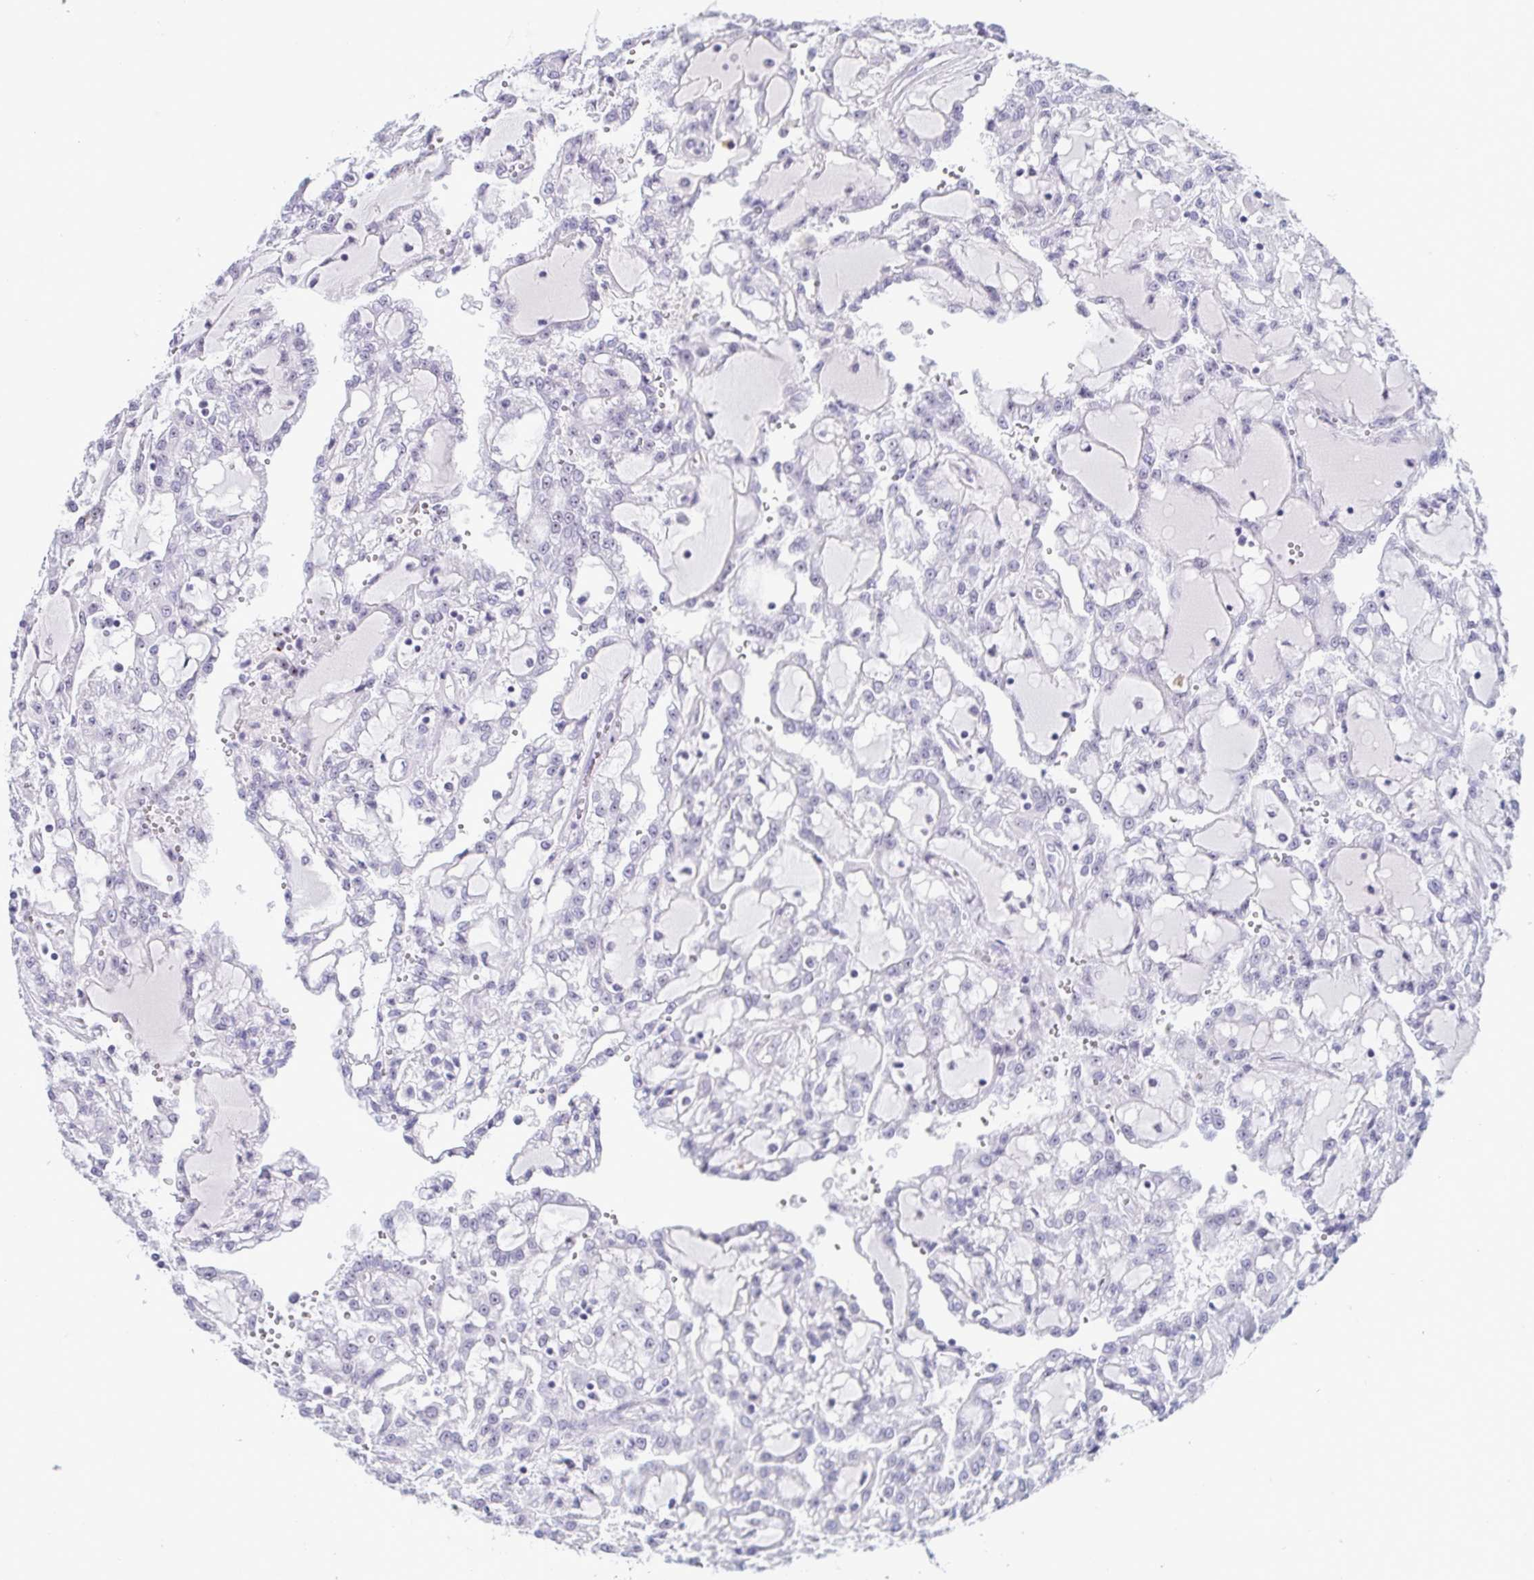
{"staining": {"intensity": "negative", "quantity": "none", "location": "none"}, "tissue": "renal cancer", "cell_type": "Tumor cells", "image_type": "cancer", "snomed": [{"axis": "morphology", "description": "Adenocarcinoma, NOS"}, {"axis": "topography", "description": "Kidney"}], "caption": "The photomicrograph reveals no staining of tumor cells in renal cancer (adenocarcinoma). (Stains: DAB IHC with hematoxylin counter stain, Microscopy: brightfield microscopy at high magnification).", "gene": "BZW1", "patient": {"sex": "male", "age": 63}}